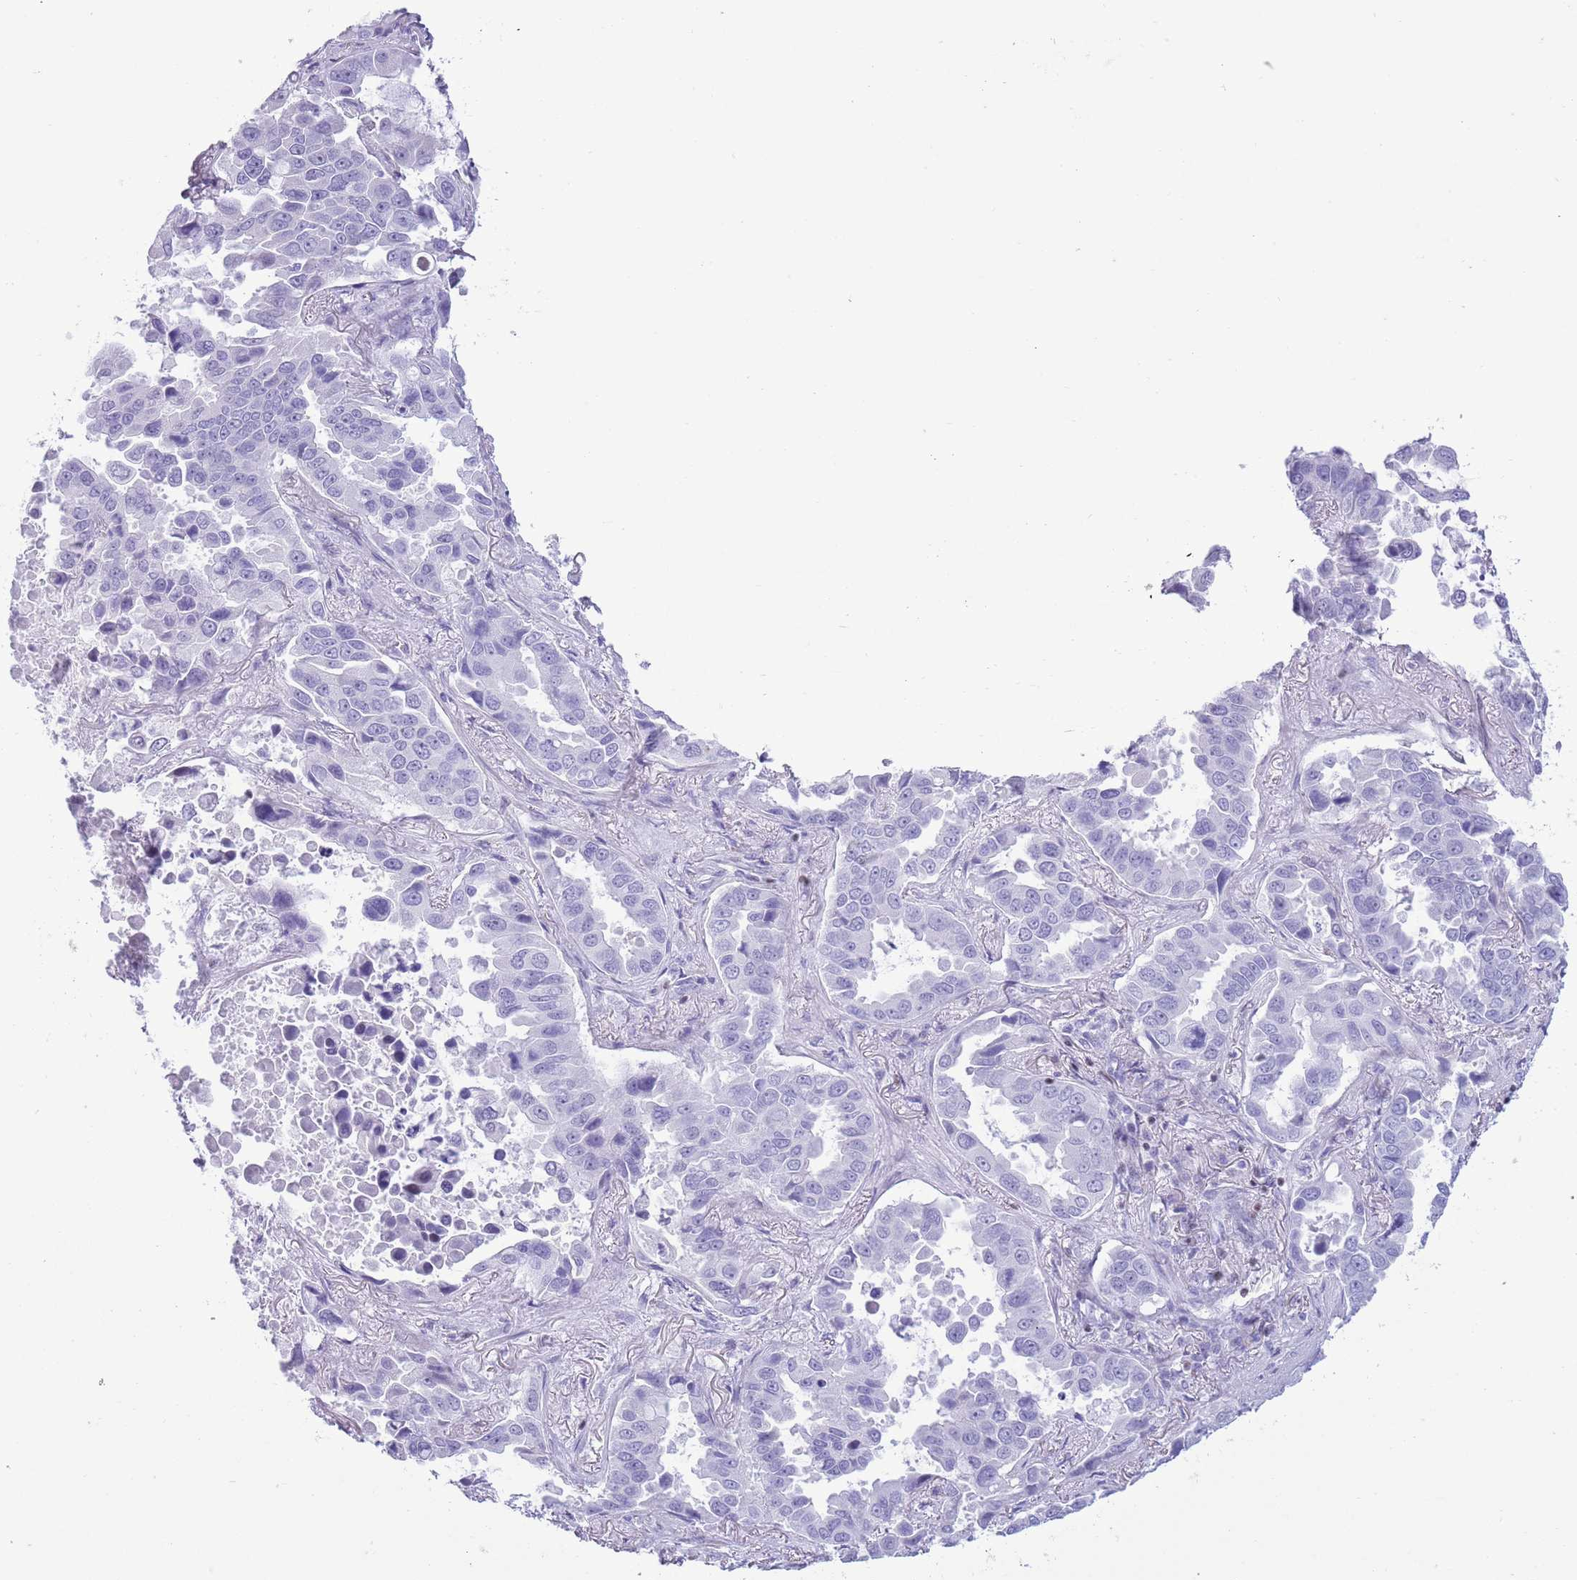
{"staining": {"intensity": "negative", "quantity": "none", "location": "none"}, "tissue": "lung cancer", "cell_type": "Tumor cells", "image_type": "cancer", "snomed": [{"axis": "morphology", "description": "Adenocarcinoma, NOS"}, {"axis": "topography", "description": "Lung"}], "caption": "DAB immunohistochemical staining of lung cancer (adenocarcinoma) shows no significant staining in tumor cells.", "gene": "BCL11B", "patient": {"sex": "male", "age": 64}}